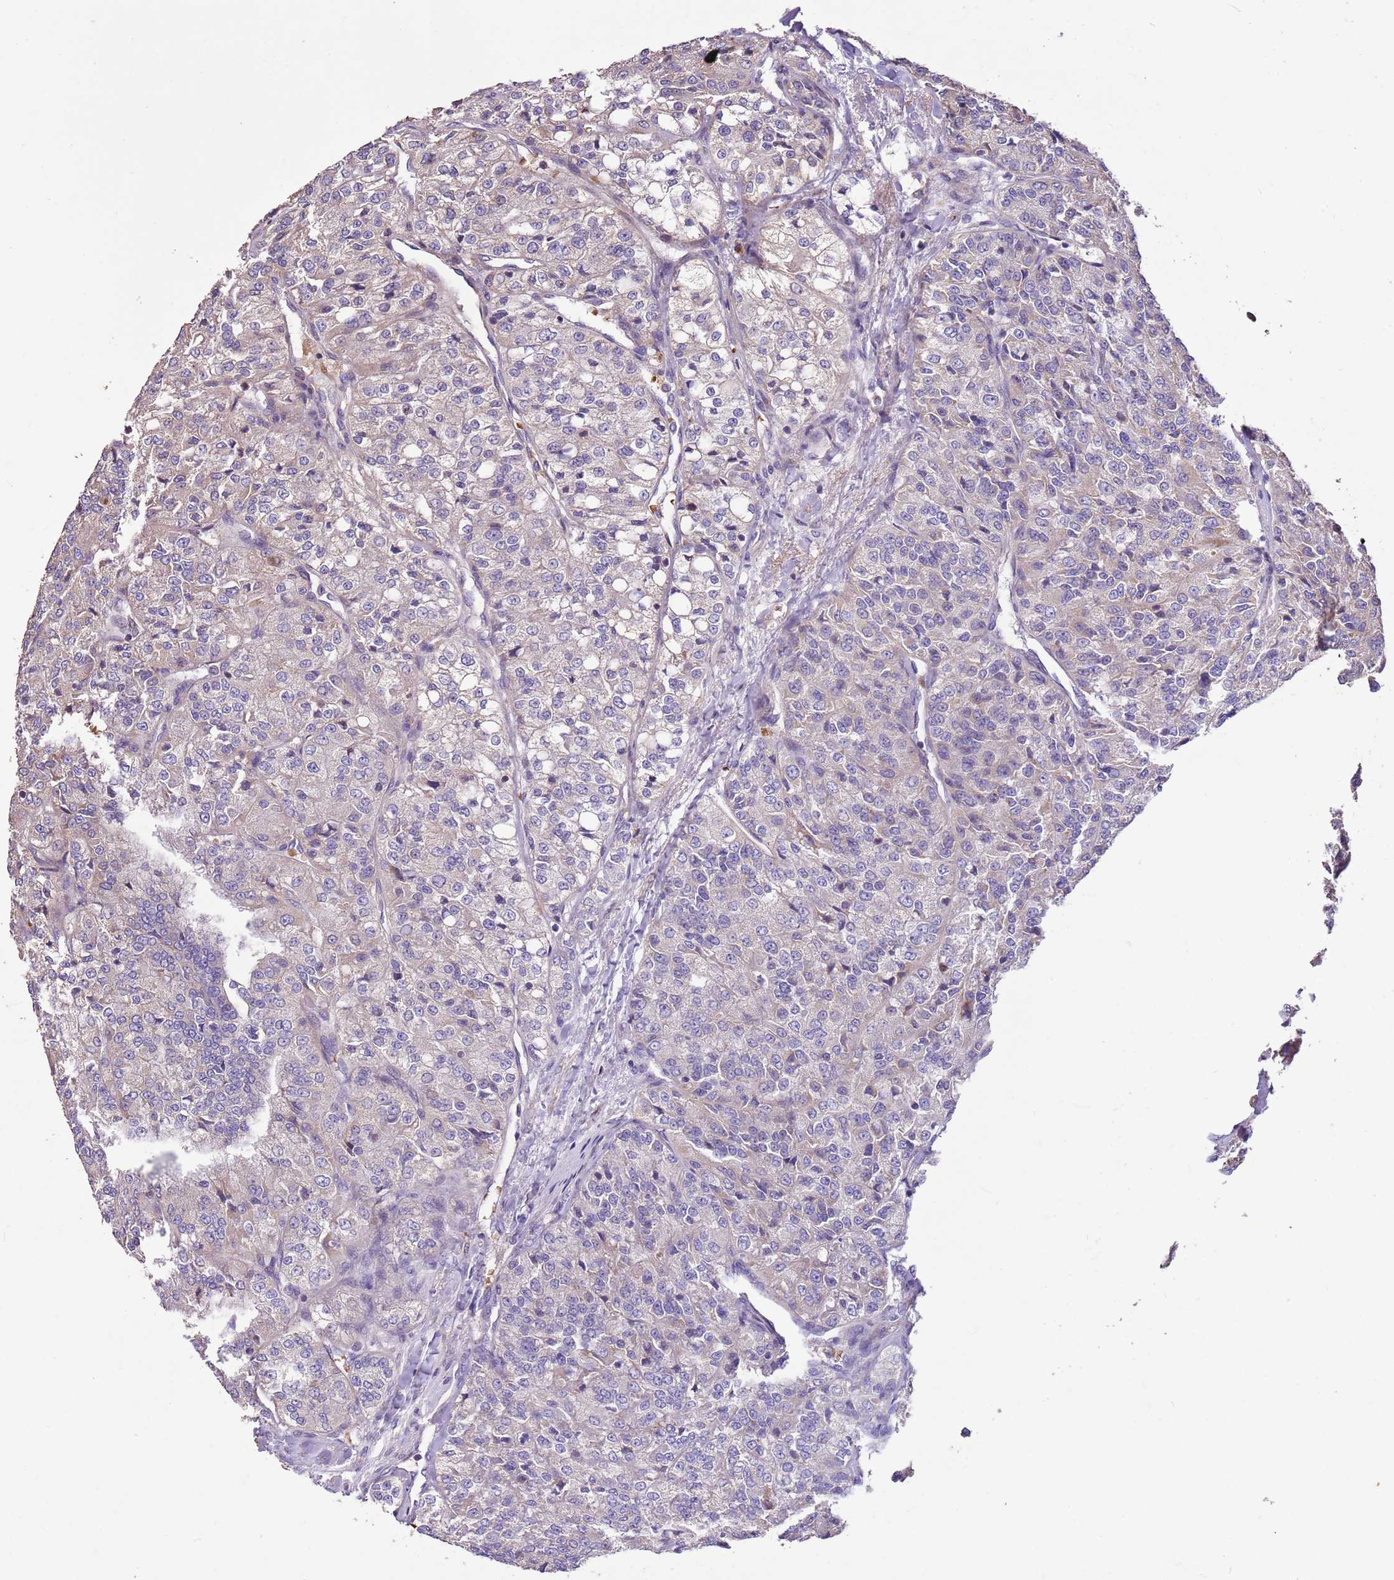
{"staining": {"intensity": "negative", "quantity": "none", "location": "none"}, "tissue": "renal cancer", "cell_type": "Tumor cells", "image_type": "cancer", "snomed": [{"axis": "morphology", "description": "Adenocarcinoma, NOS"}, {"axis": "topography", "description": "Kidney"}], "caption": "An IHC histopathology image of renal cancer is shown. There is no staining in tumor cells of renal cancer. (DAB (3,3'-diaminobenzidine) IHC with hematoxylin counter stain).", "gene": "PIGA", "patient": {"sex": "female", "age": 63}}